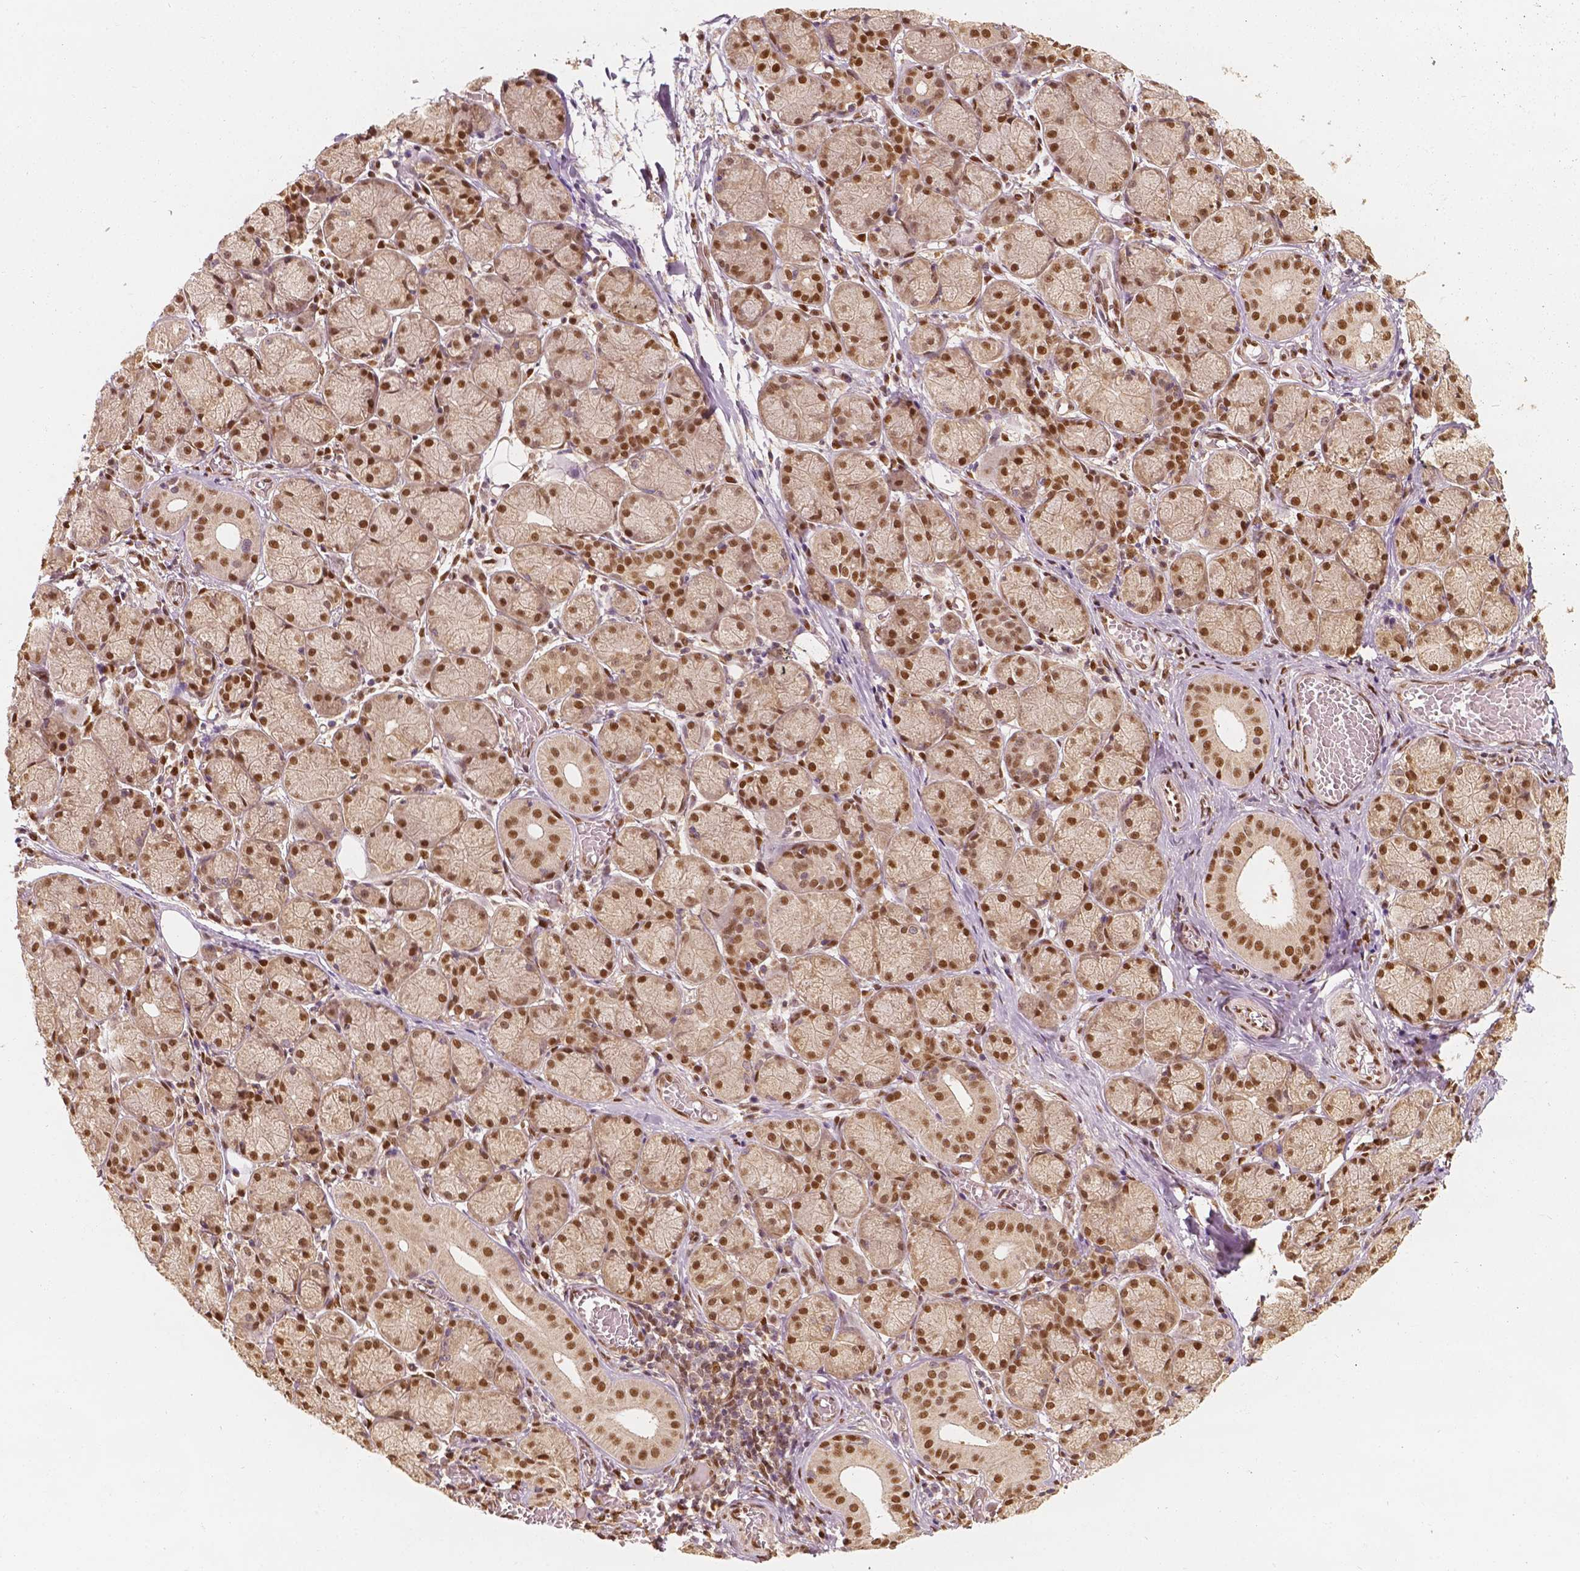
{"staining": {"intensity": "moderate", "quantity": ">75%", "location": "nuclear"}, "tissue": "salivary gland", "cell_type": "Glandular cells", "image_type": "normal", "snomed": [{"axis": "morphology", "description": "Normal tissue, NOS"}, {"axis": "topography", "description": "Salivary gland"}, {"axis": "topography", "description": "Peripheral nerve tissue"}], "caption": "Protein expression analysis of normal salivary gland shows moderate nuclear staining in about >75% of glandular cells.", "gene": "TBC1D17", "patient": {"sex": "female", "age": 24}}